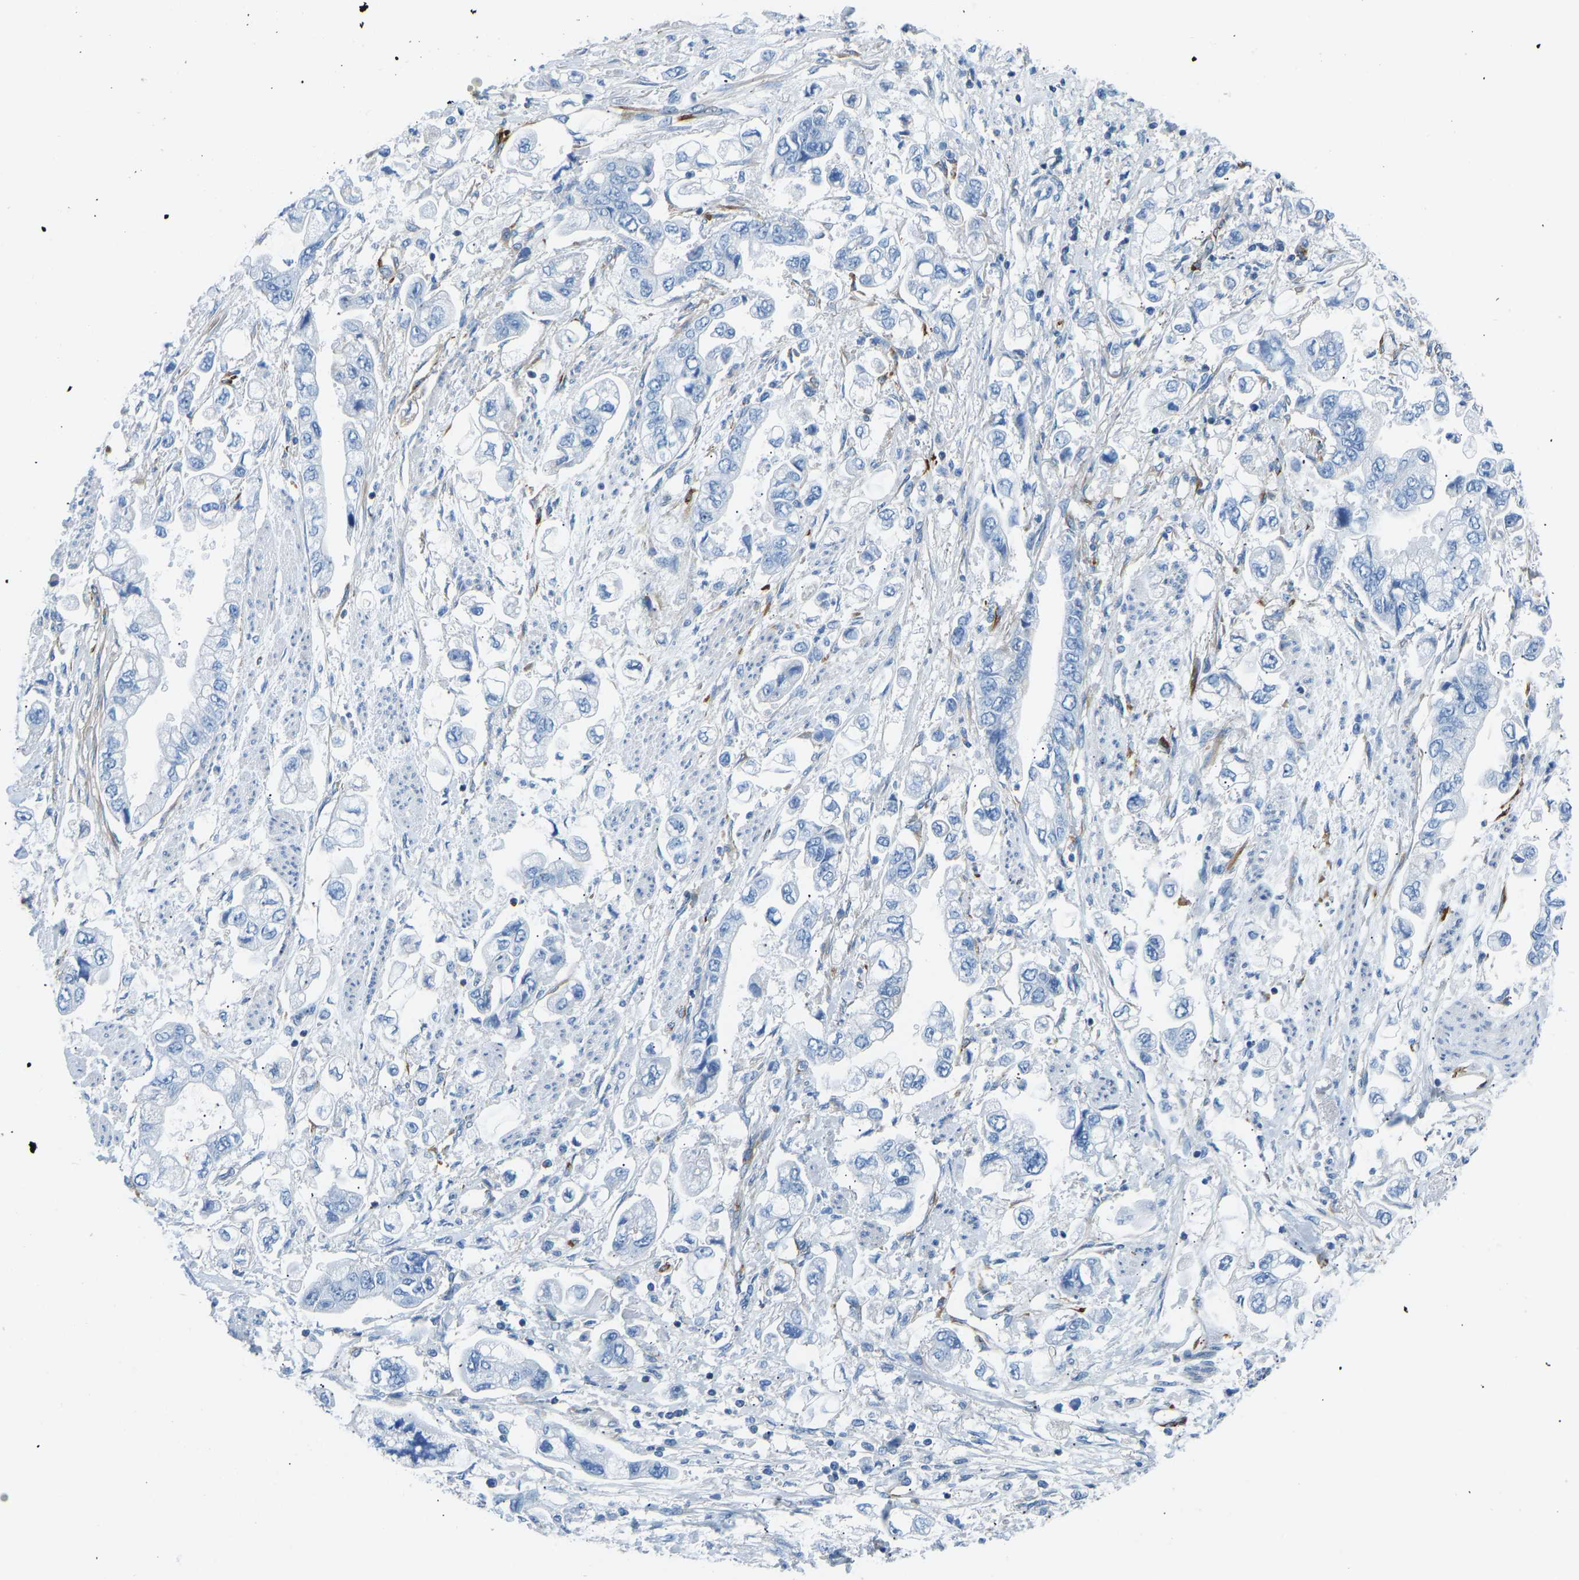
{"staining": {"intensity": "negative", "quantity": "none", "location": "none"}, "tissue": "stomach cancer", "cell_type": "Tumor cells", "image_type": "cancer", "snomed": [{"axis": "morphology", "description": "Normal tissue, NOS"}, {"axis": "morphology", "description": "Adenocarcinoma, NOS"}, {"axis": "topography", "description": "Stomach"}], "caption": "DAB (3,3'-diaminobenzidine) immunohistochemical staining of human stomach adenocarcinoma shows no significant positivity in tumor cells.", "gene": "COL15A1", "patient": {"sex": "male", "age": 62}}